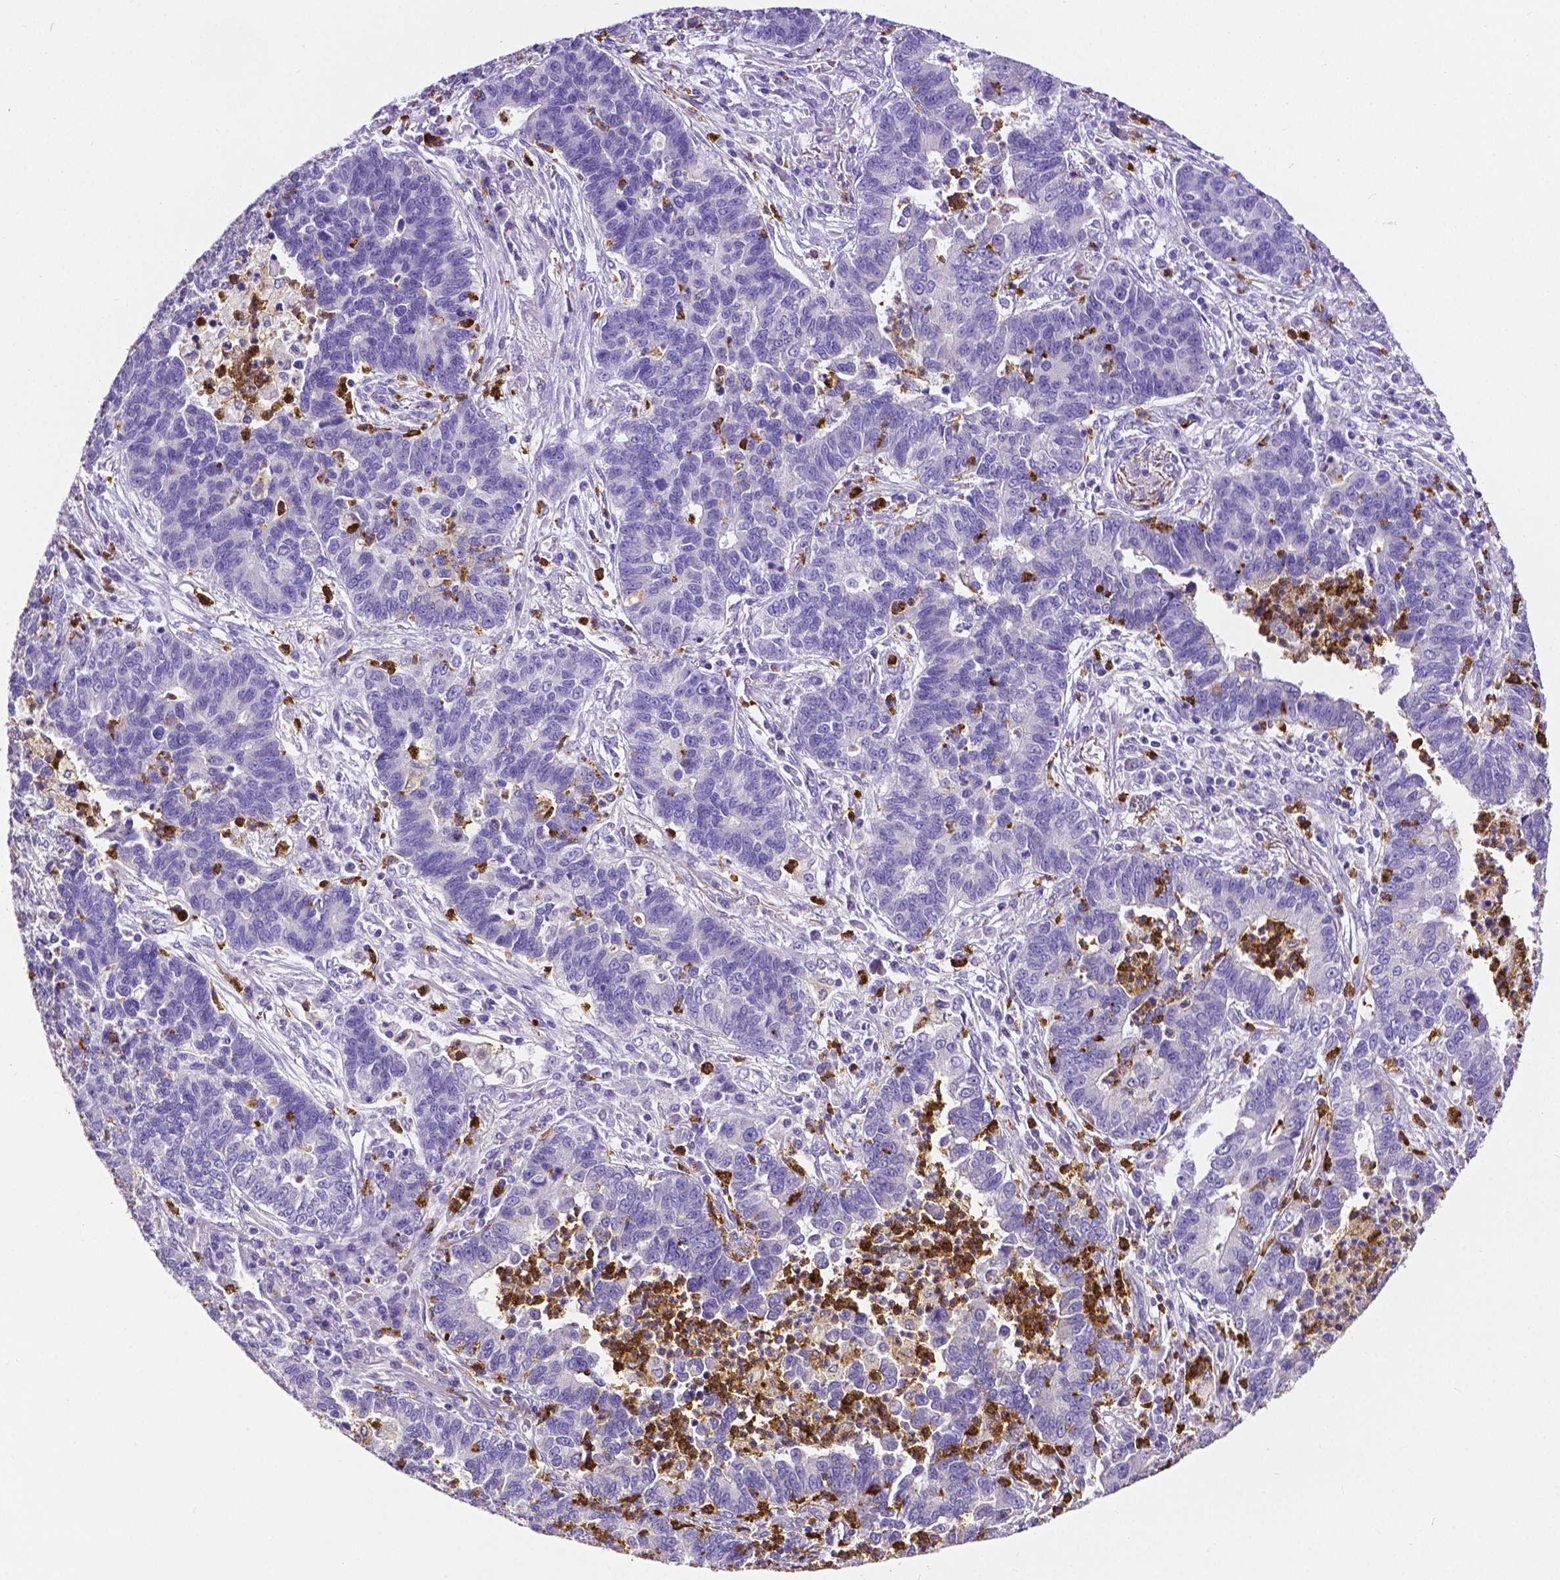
{"staining": {"intensity": "negative", "quantity": "none", "location": "none"}, "tissue": "lung cancer", "cell_type": "Tumor cells", "image_type": "cancer", "snomed": [{"axis": "morphology", "description": "Adenocarcinoma, NOS"}, {"axis": "topography", "description": "Lung"}], "caption": "Lung adenocarcinoma was stained to show a protein in brown. There is no significant expression in tumor cells.", "gene": "MMP9", "patient": {"sex": "female", "age": 57}}